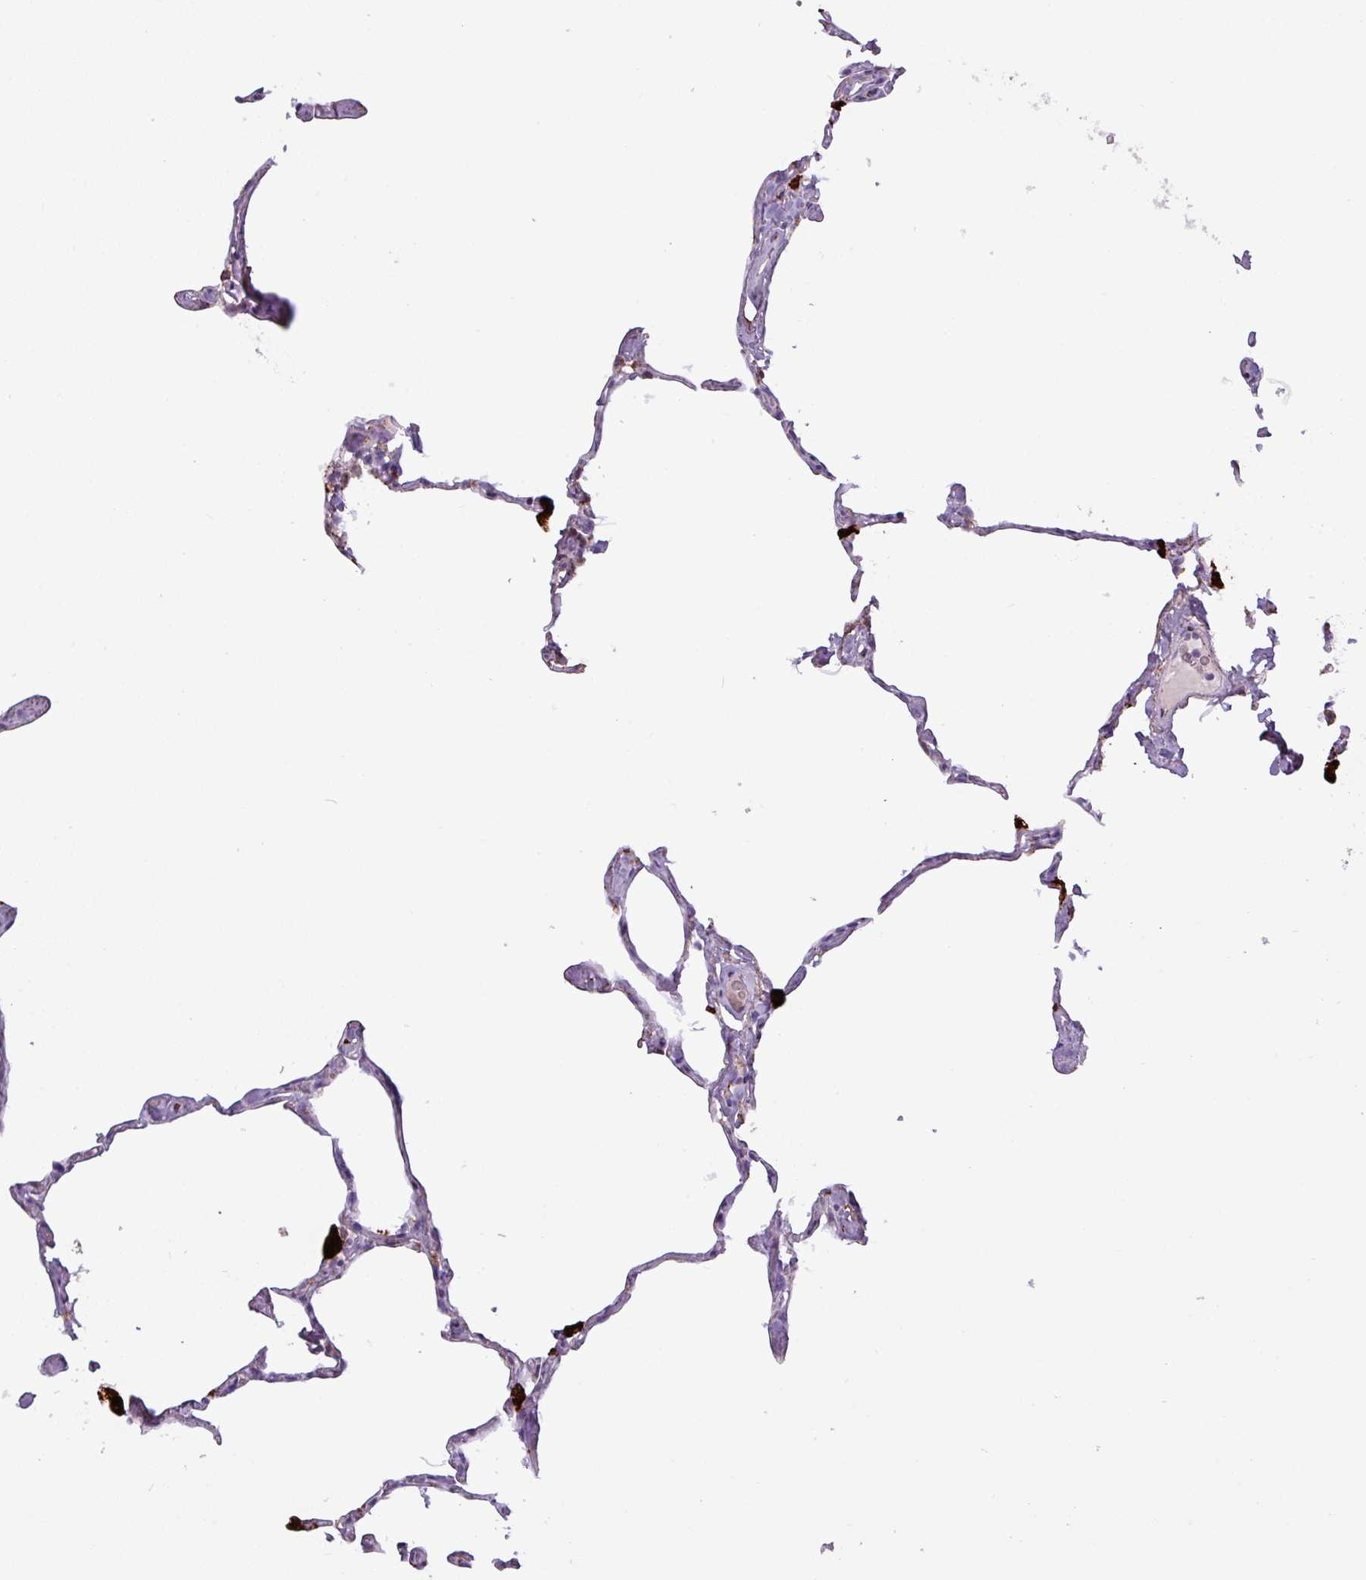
{"staining": {"intensity": "weak", "quantity": "25%-75%", "location": "cytoplasmic/membranous"}, "tissue": "lung", "cell_type": "Alveolar cells", "image_type": "normal", "snomed": [{"axis": "morphology", "description": "Normal tissue, NOS"}, {"axis": "topography", "description": "Lung"}], "caption": "Approximately 25%-75% of alveolar cells in benign lung reveal weak cytoplasmic/membranous protein expression as visualized by brown immunohistochemical staining.", "gene": "ZNF667", "patient": {"sex": "male", "age": 65}}